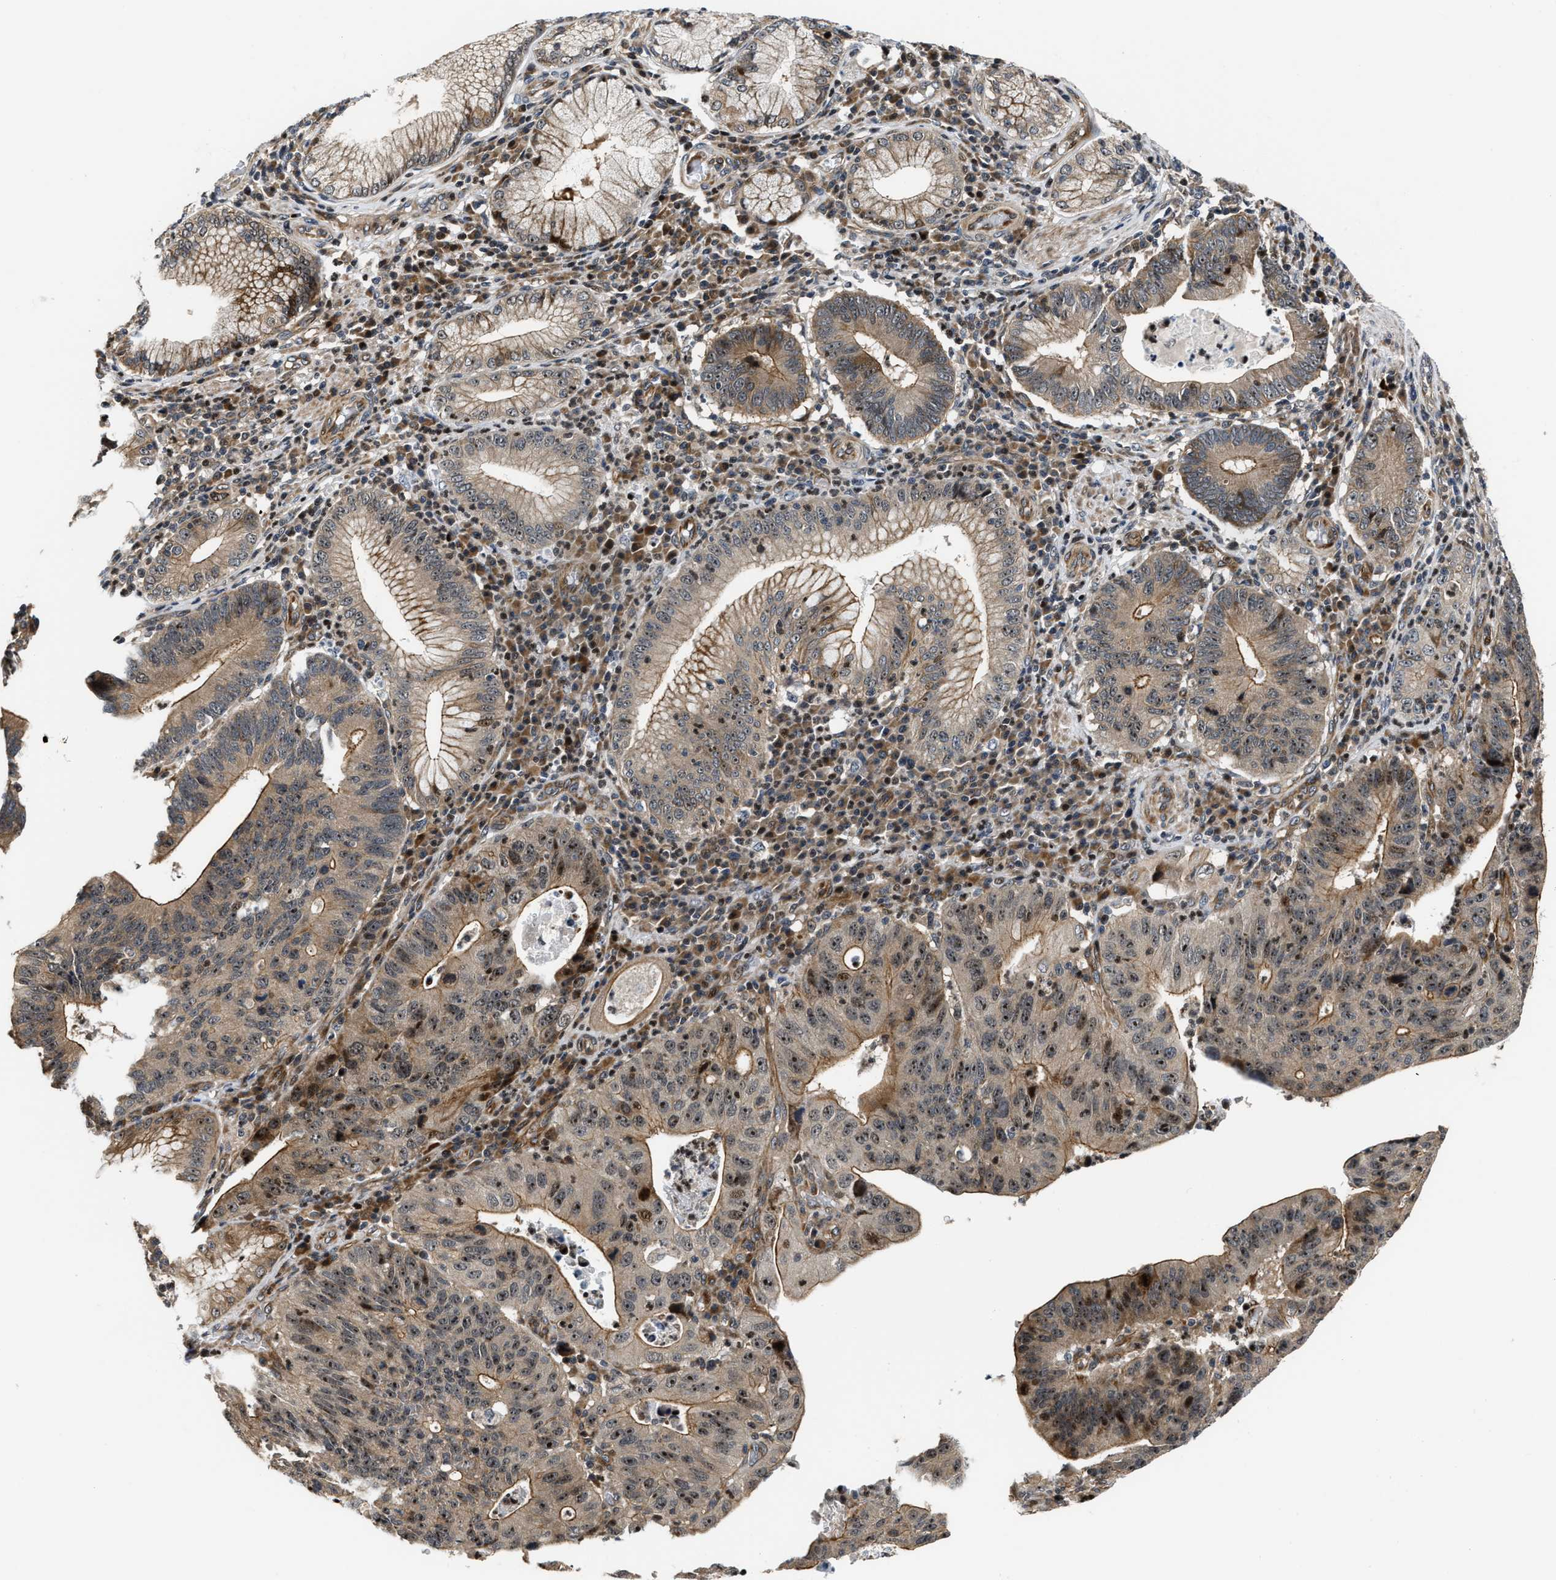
{"staining": {"intensity": "moderate", "quantity": ">75%", "location": "cytoplasmic/membranous,nuclear"}, "tissue": "stomach cancer", "cell_type": "Tumor cells", "image_type": "cancer", "snomed": [{"axis": "morphology", "description": "Adenocarcinoma, NOS"}, {"axis": "topography", "description": "Stomach"}], "caption": "Human stomach cancer stained with a brown dye demonstrates moderate cytoplasmic/membranous and nuclear positive staining in about >75% of tumor cells.", "gene": "ALDH3A2", "patient": {"sex": "male", "age": 59}}